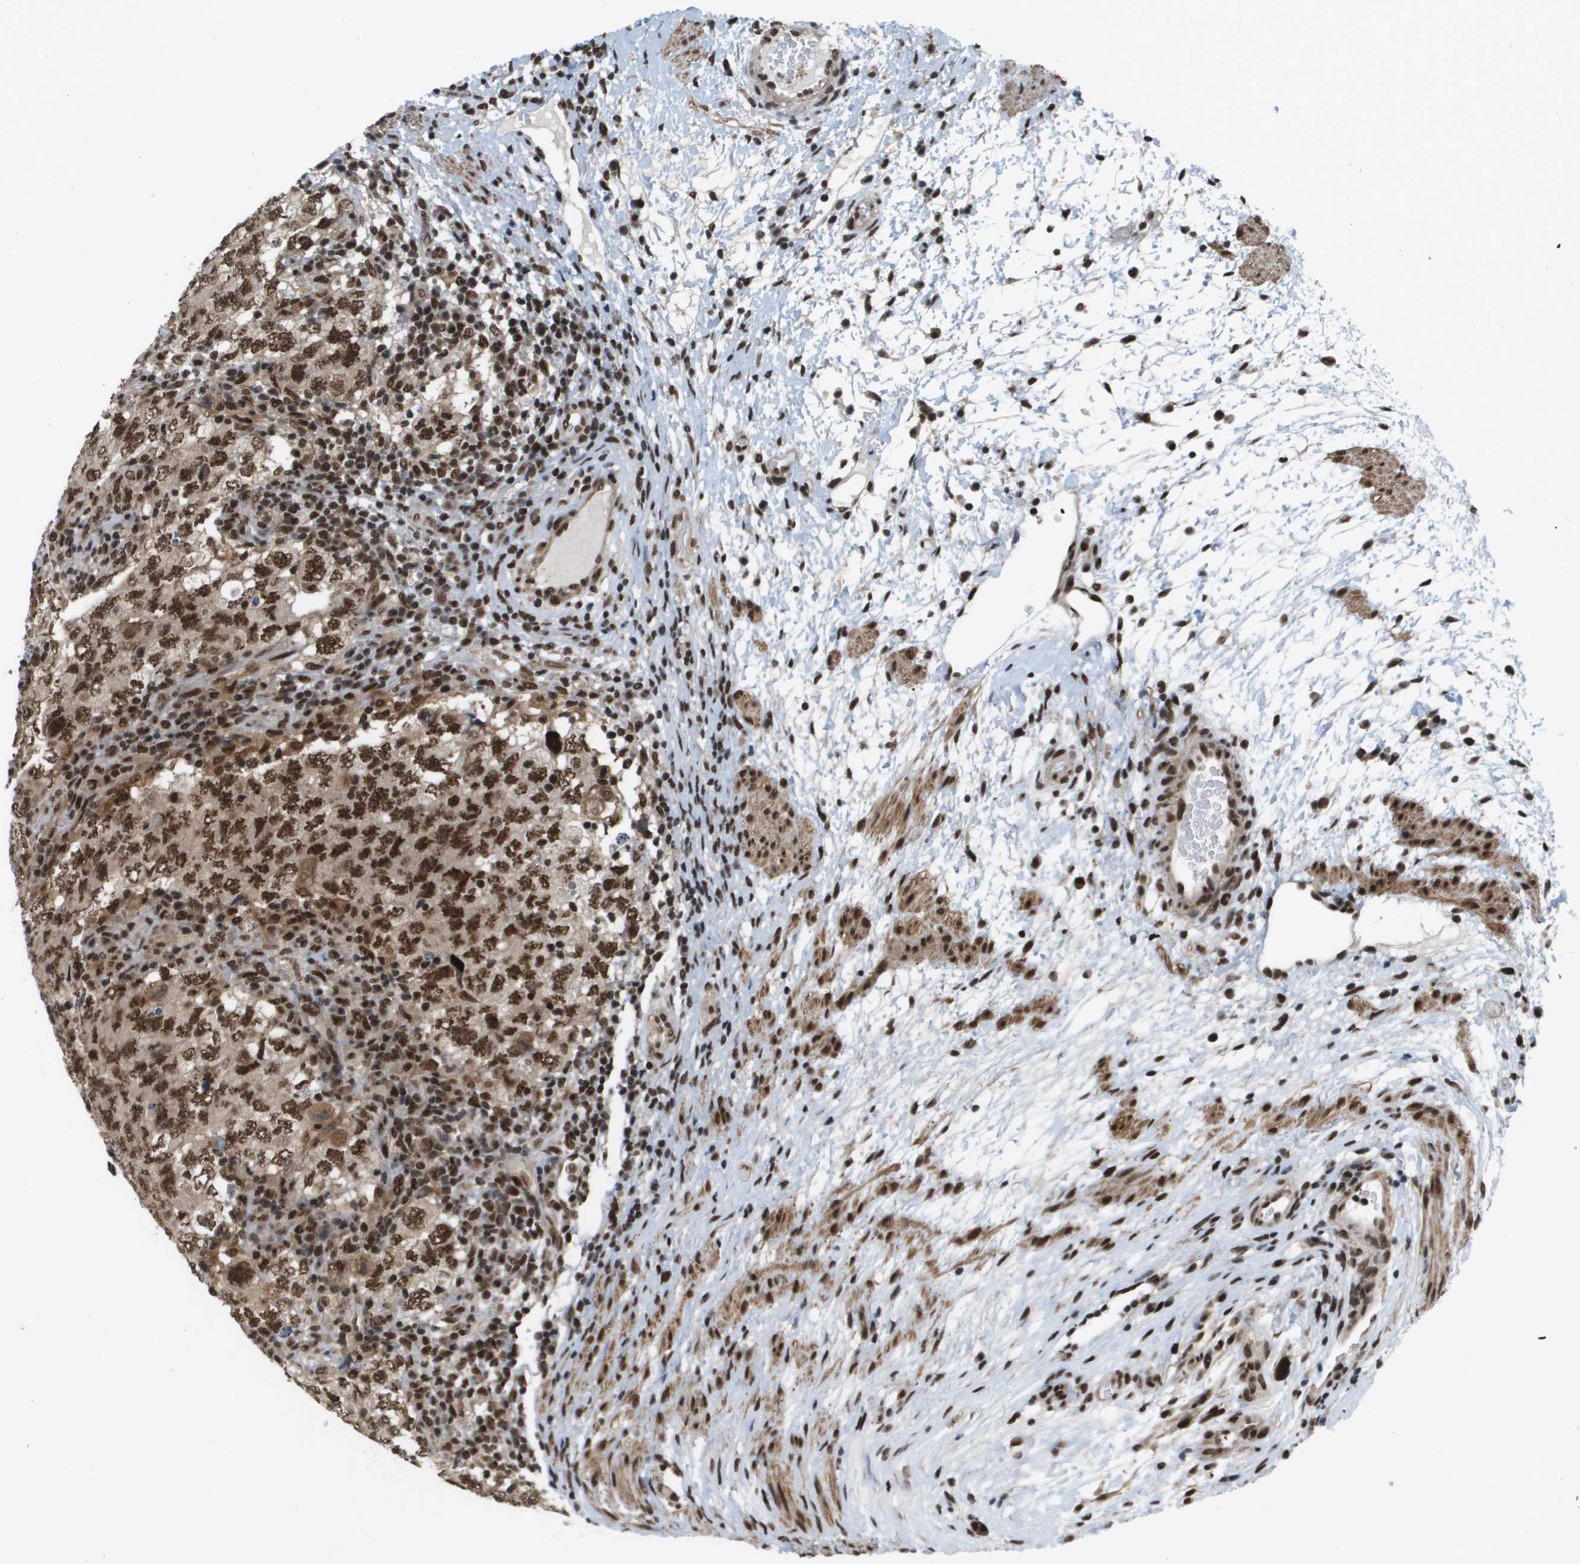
{"staining": {"intensity": "strong", "quantity": ">75%", "location": "nuclear"}, "tissue": "testis cancer", "cell_type": "Tumor cells", "image_type": "cancer", "snomed": [{"axis": "morphology", "description": "Carcinoma, Embryonal, NOS"}, {"axis": "topography", "description": "Testis"}], "caption": "Immunohistochemistry (IHC) staining of testis cancer (embryonal carcinoma), which reveals high levels of strong nuclear staining in about >75% of tumor cells indicating strong nuclear protein positivity. The staining was performed using DAB (brown) for protein detection and nuclei were counterstained in hematoxylin (blue).", "gene": "PRCC", "patient": {"sex": "male", "age": 26}}